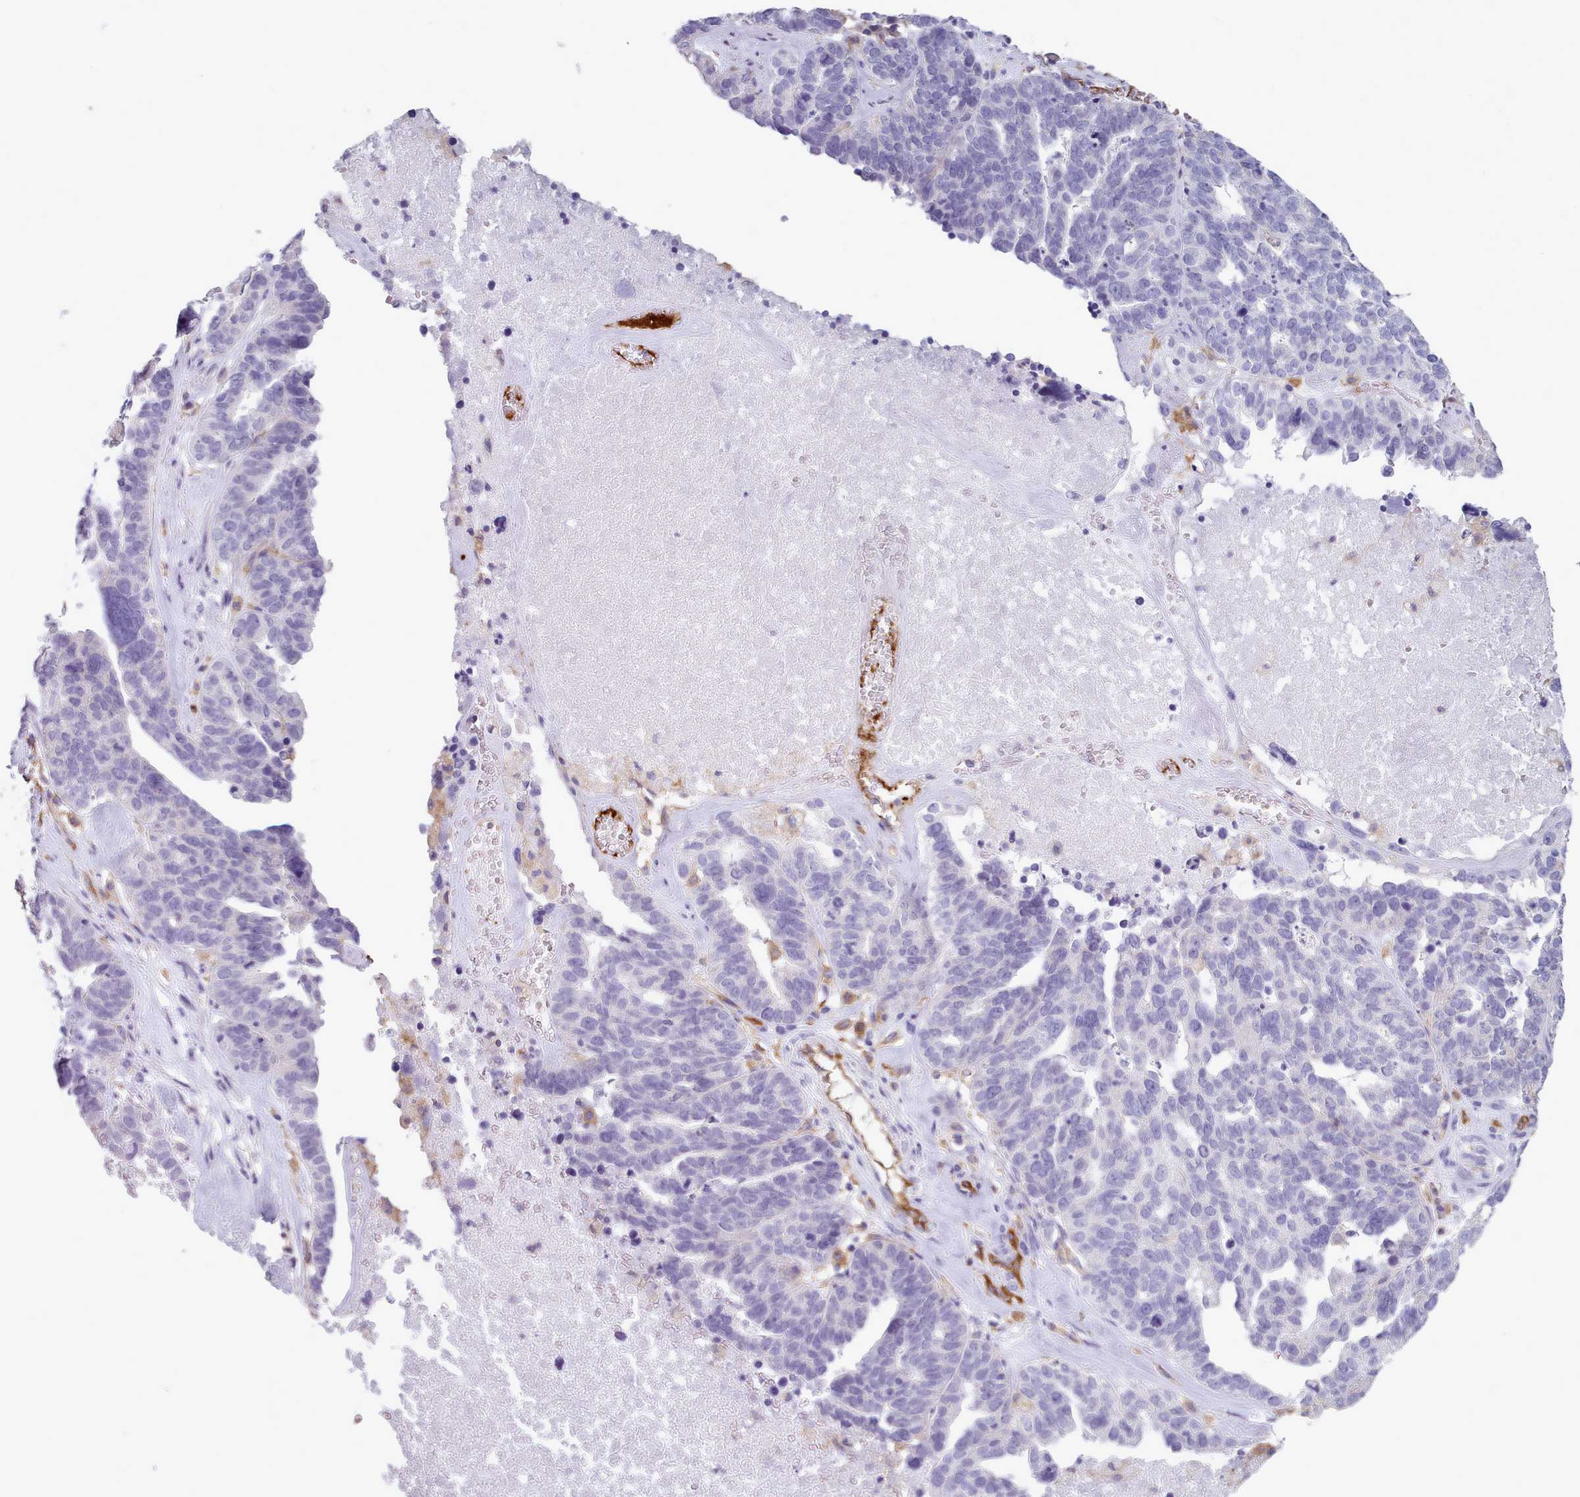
{"staining": {"intensity": "negative", "quantity": "none", "location": "none"}, "tissue": "ovarian cancer", "cell_type": "Tumor cells", "image_type": "cancer", "snomed": [{"axis": "morphology", "description": "Cystadenocarcinoma, serous, NOS"}, {"axis": "topography", "description": "Ovary"}], "caption": "Immunohistochemistry of human ovarian cancer (serous cystadenocarcinoma) demonstrates no positivity in tumor cells. (Stains: DAB (3,3'-diaminobenzidine) immunohistochemistry with hematoxylin counter stain, Microscopy: brightfield microscopy at high magnification).", "gene": "CD300LF", "patient": {"sex": "female", "age": 59}}